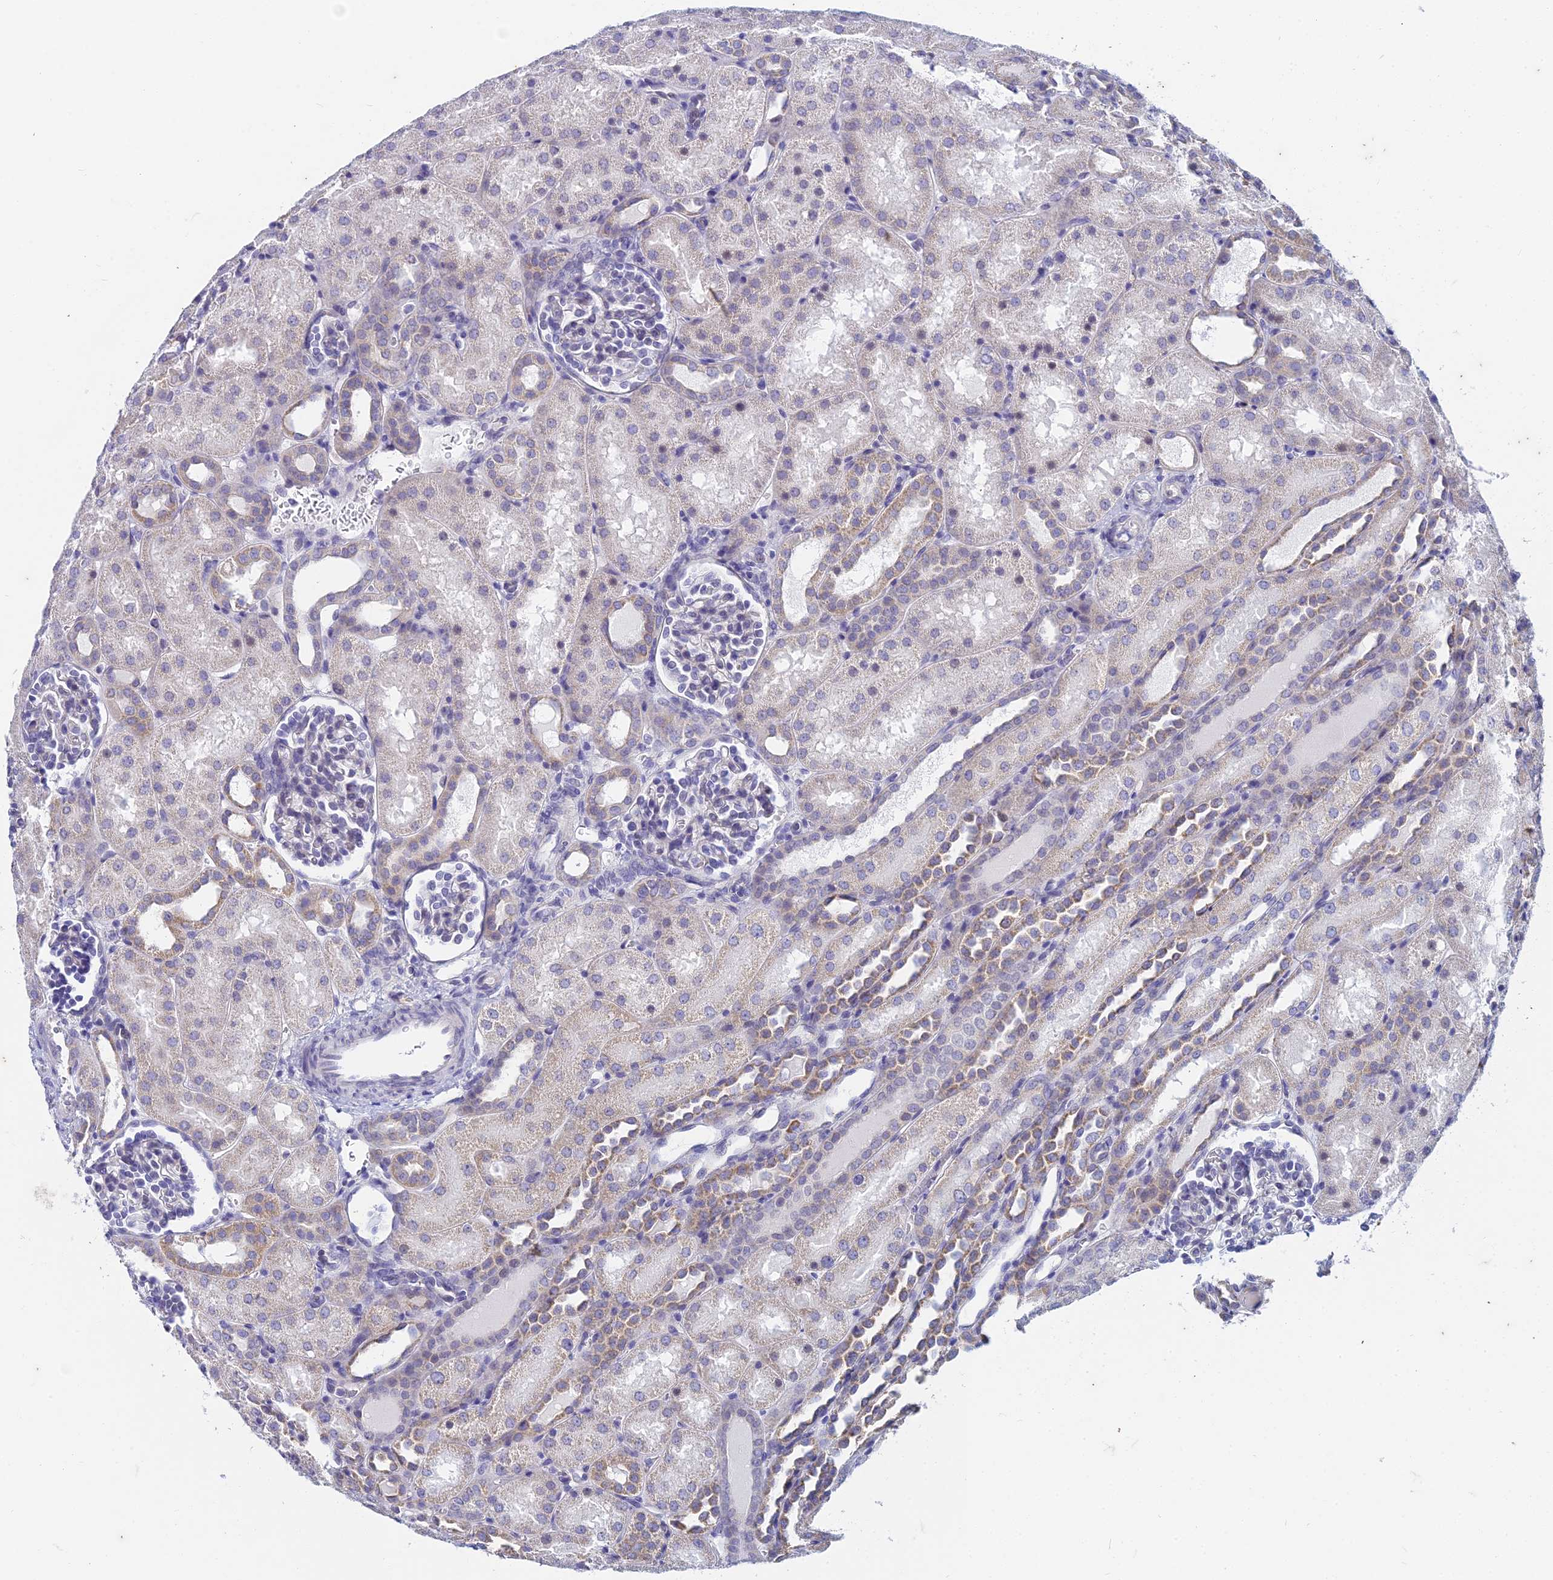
{"staining": {"intensity": "negative", "quantity": "none", "location": "none"}, "tissue": "kidney", "cell_type": "Cells in glomeruli", "image_type": "normal", "snomed": [{"axis": "morphology", "description": "Normal tissue, NOS"}, {"axis": "topography", "description": "Kidney"}], "caption": "DAB (3,3'-diaminobenzidine) immunohistochemical staining of benign kidney shows no significant positivity in cells in glomeruli.", "gene": "EEF2KMT", "patient": {"sex": "male", "age": 1}}